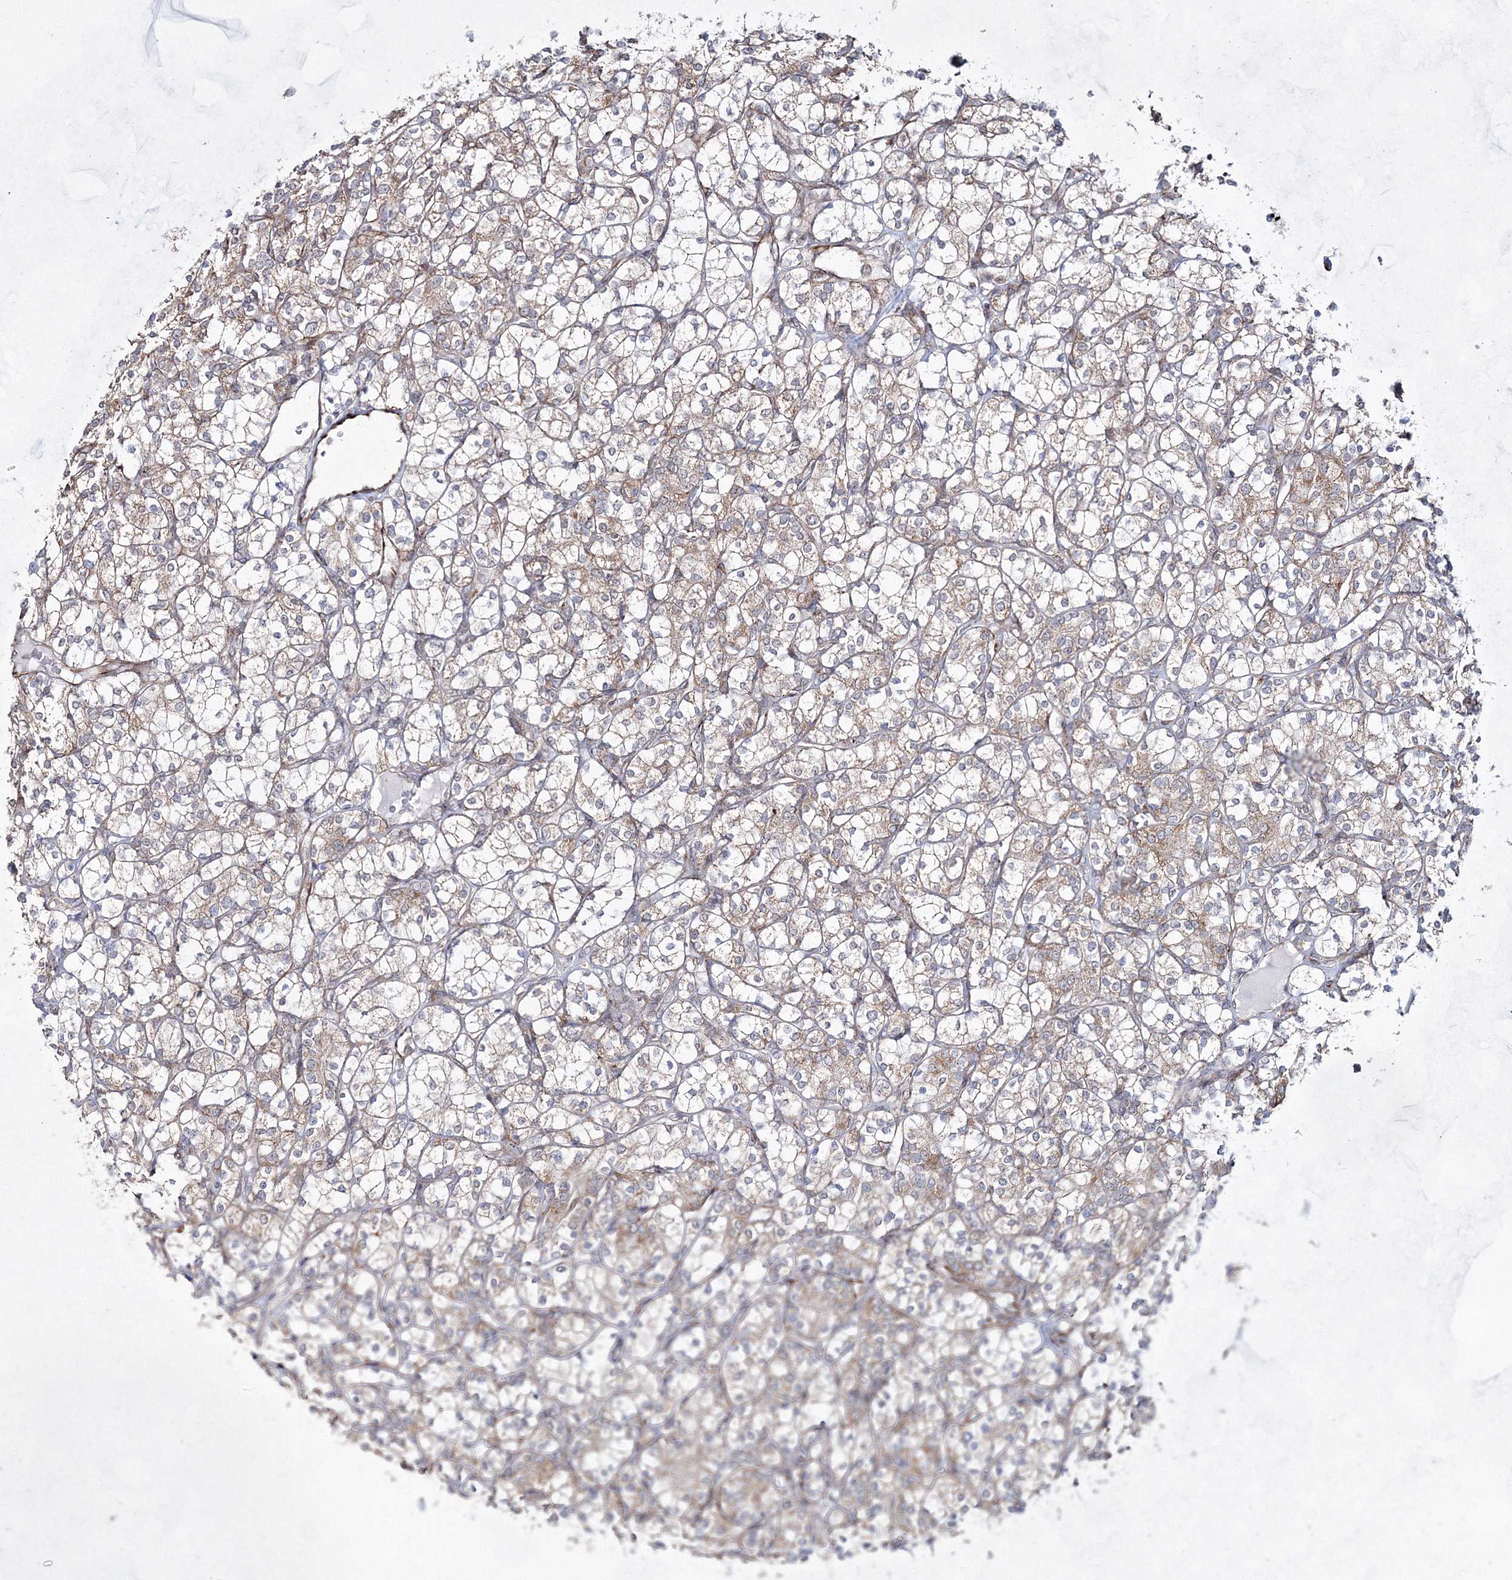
{"staining": {"intensity": "weak", "quantity": "25%-75%", "location": "cytoplasmic/membranous"}, "tissue": "renal cancer", "cell_type": "Tumor cells", "image_type": "cancer", "snomed": [{"axis": "morphology", "description": "Adenocarcinoma, NOS"}, {"axis": "topography", "description": "Kidney"}], "caption": "Weak cytoplasmic/membranous protein positivity is seen in about 25%-75% of tumor cells in renal cancer (adenocarcinoma).", "gene": "SNIP1", "patient": {"sex": "male", "age": 77}}